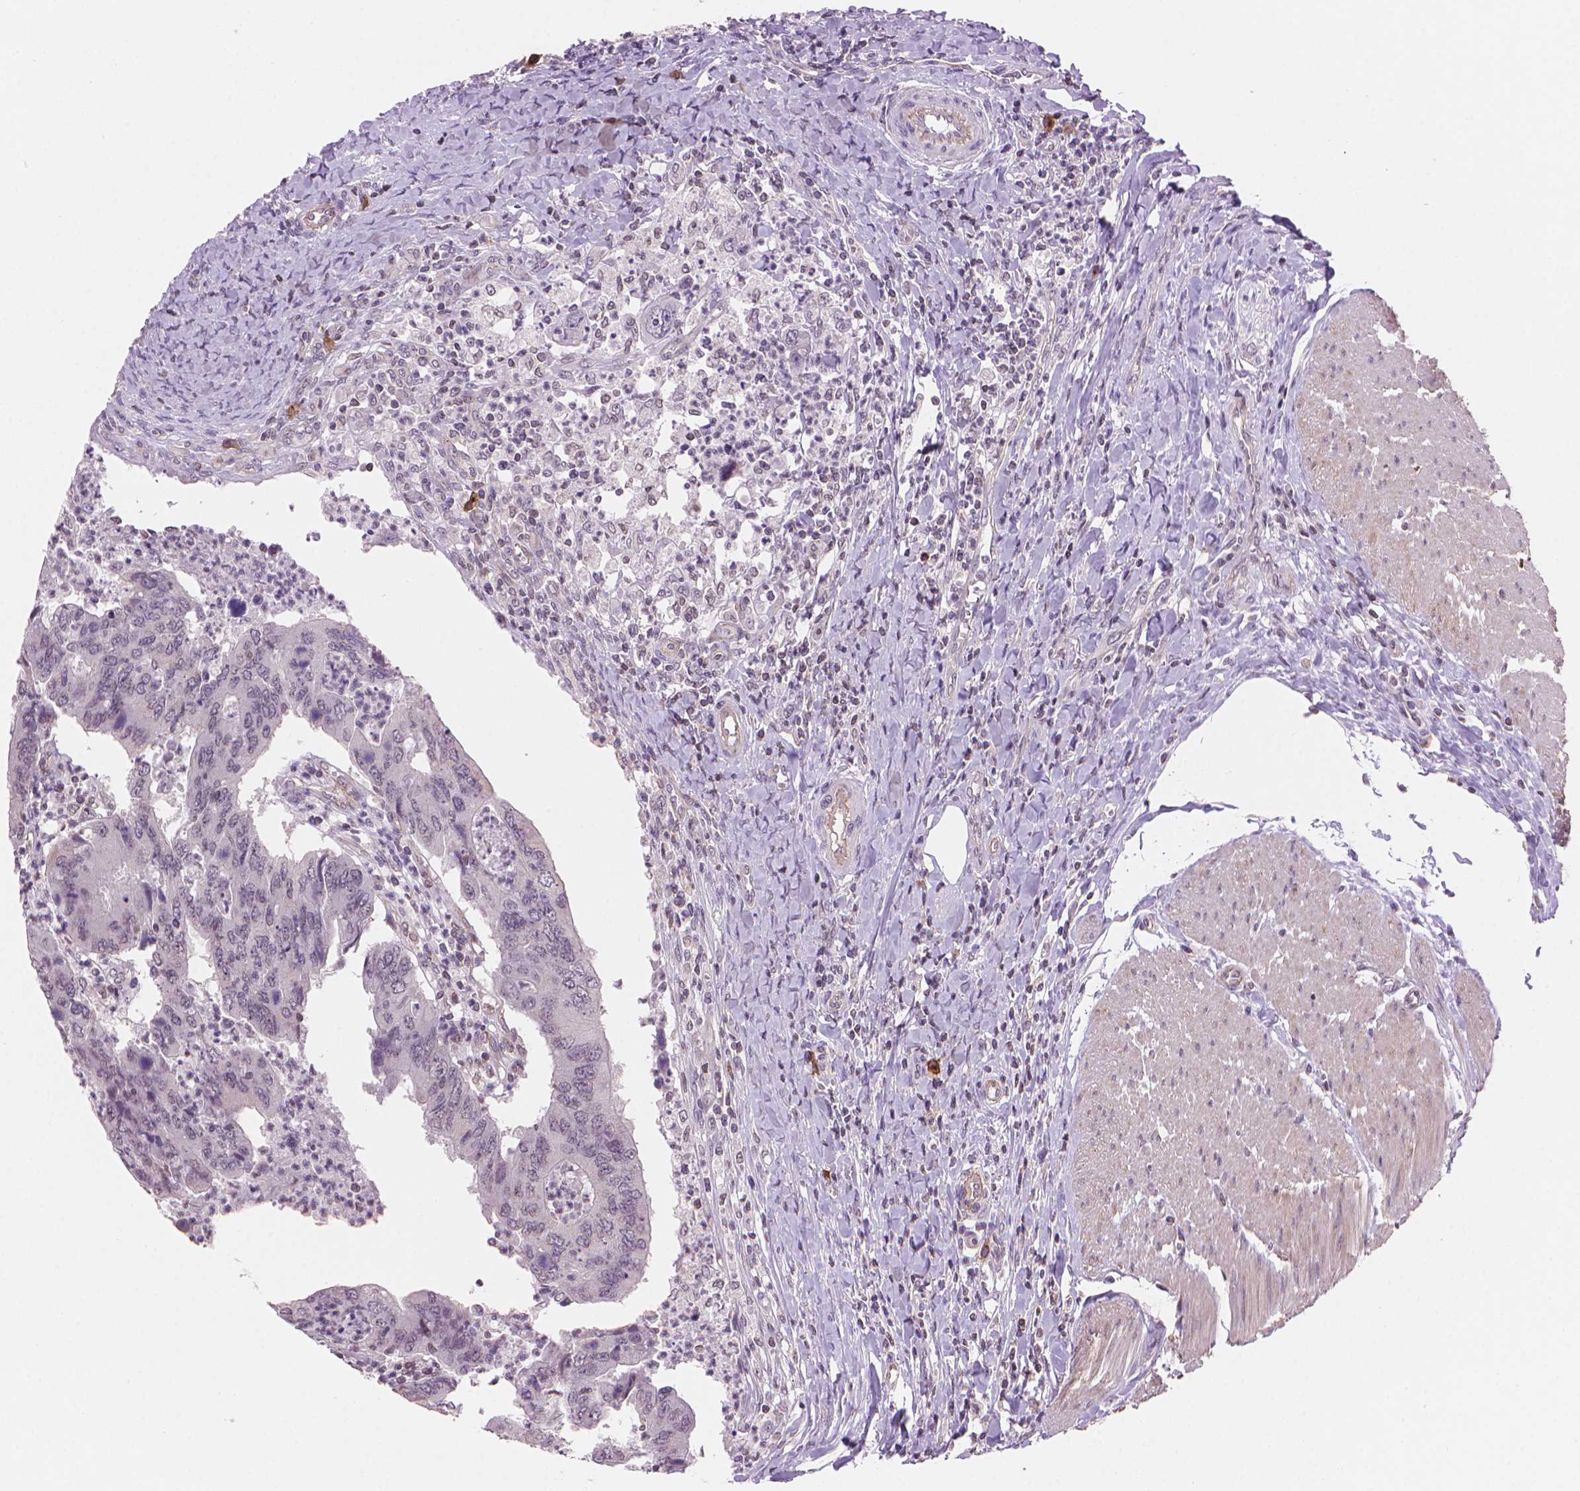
{"staining": {"intensity": "negative", "quantity": "none", "location": "none"}, "tissue": "colorectal cancer", "cell_type": "Tumor cells", "image_type": "cancer", "snomed": [{"axis": "morphology", "description": "Adenocarcinoma, NOS"}, {"axis": "topography", "description": "Colon"}], "caption": "Immunohistochemistry histopathology image of neoplastic tissue: colorectal cancer (adenocarcinoma) stained with DAB (3,3'-diaminobenzidine) exhibits no significant protein staining in tumor cells. (DAB immunohistochemistry, high magnification).", "gene": "TMEM184A", "patient": {"sex": "female", "age": 67}}